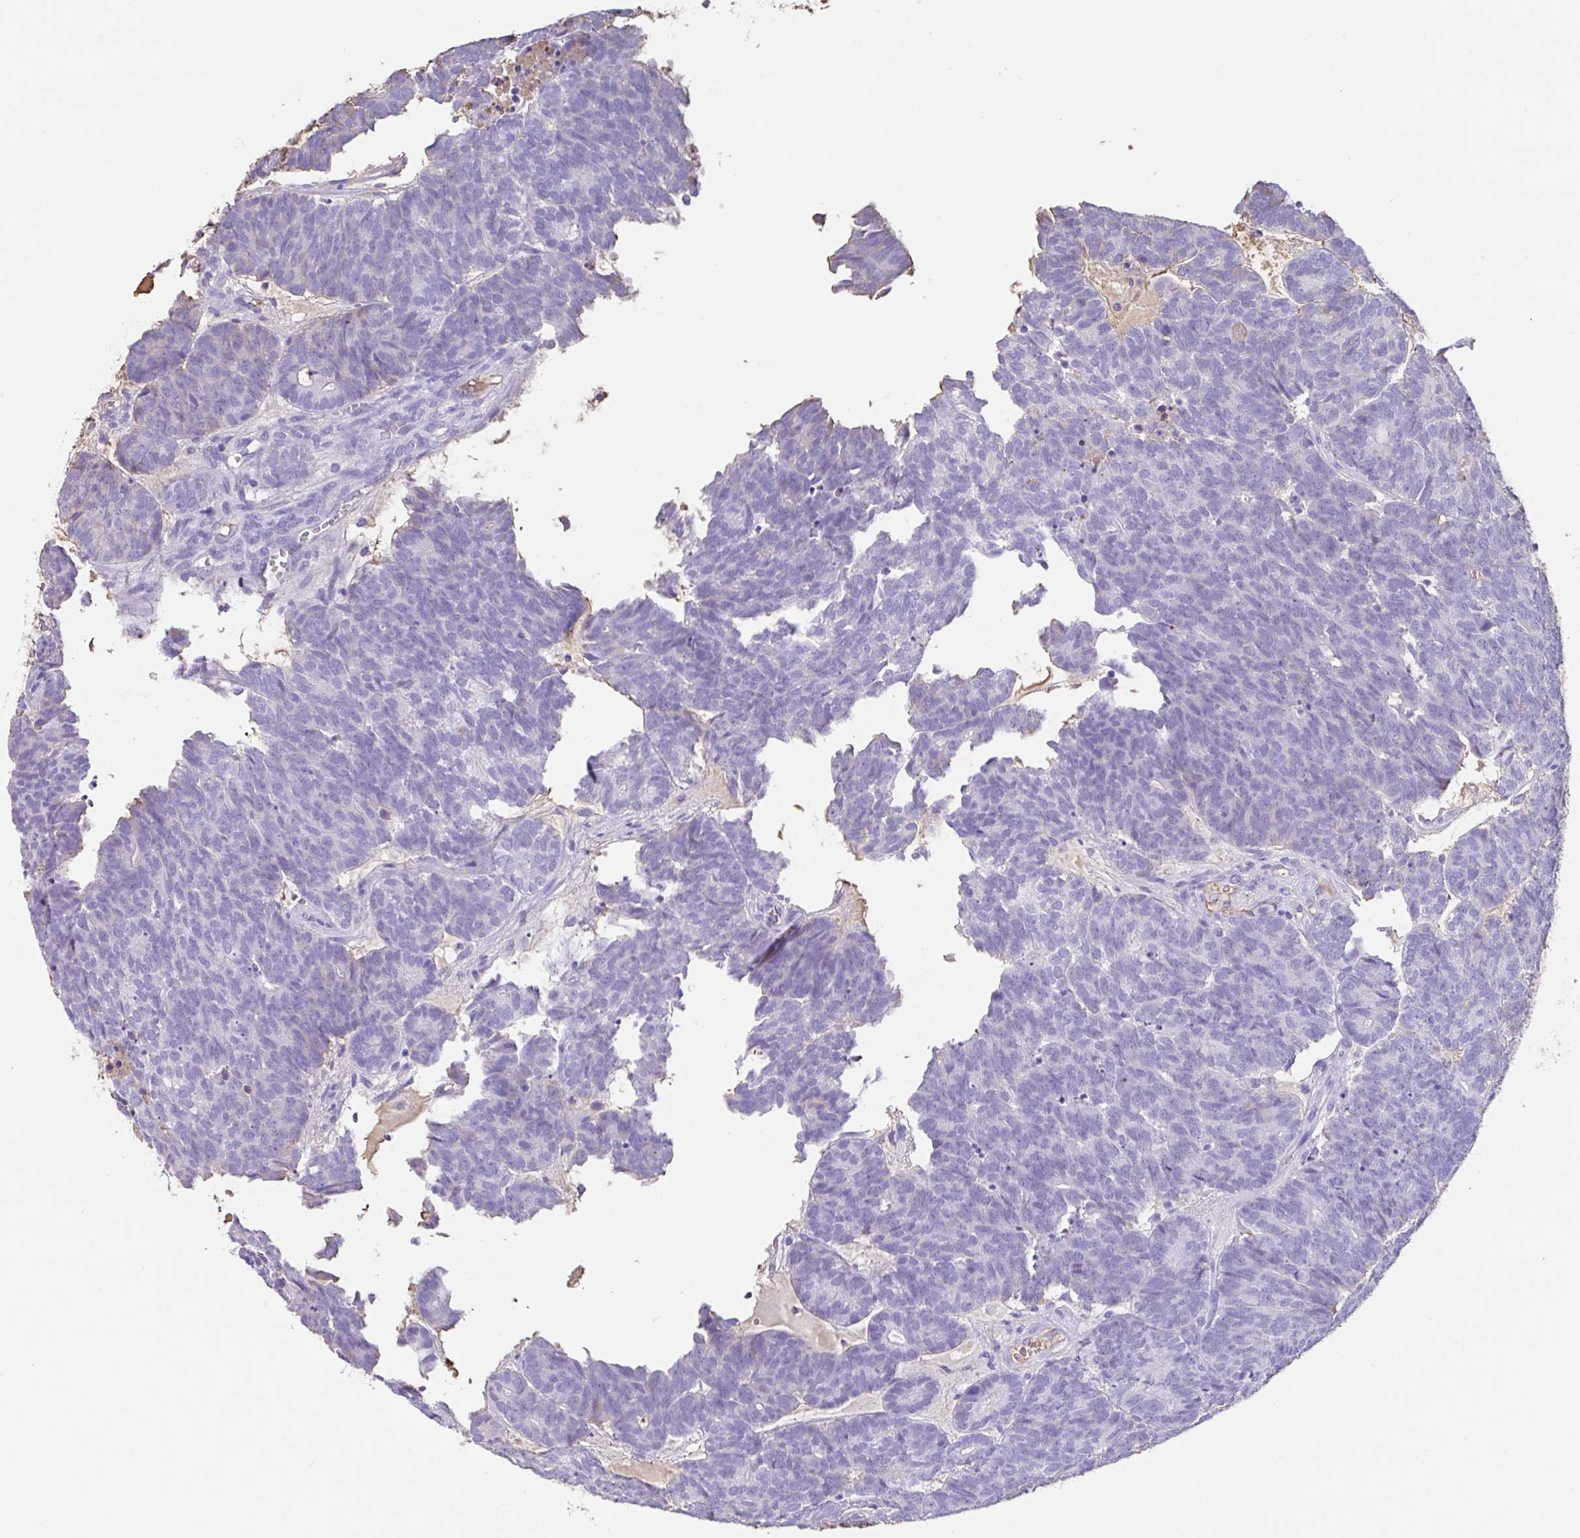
{"staining": {"intensity": "negative", "quantity": "none", "location": "none"}, "tissue": "head and neck cancer", "cell_type": "Tumor cells", "image_type": "cancer", "snomed": [{"axis": "morphology", "description": "Adenocarcinoma, NOS"}, {"axis": "topography", "description": "Head-Neck"}], "caption": "Immunohistochemistry photomicrograph of neoplastic tissue: human adenocarcinoma (head and neck) stained with DAB (3,3'-diaminobenzidine) exhibits no significant protein expression in tumor cells.", "gene": "HOXC12", "patient": {"sex": "female", "age": 81}}